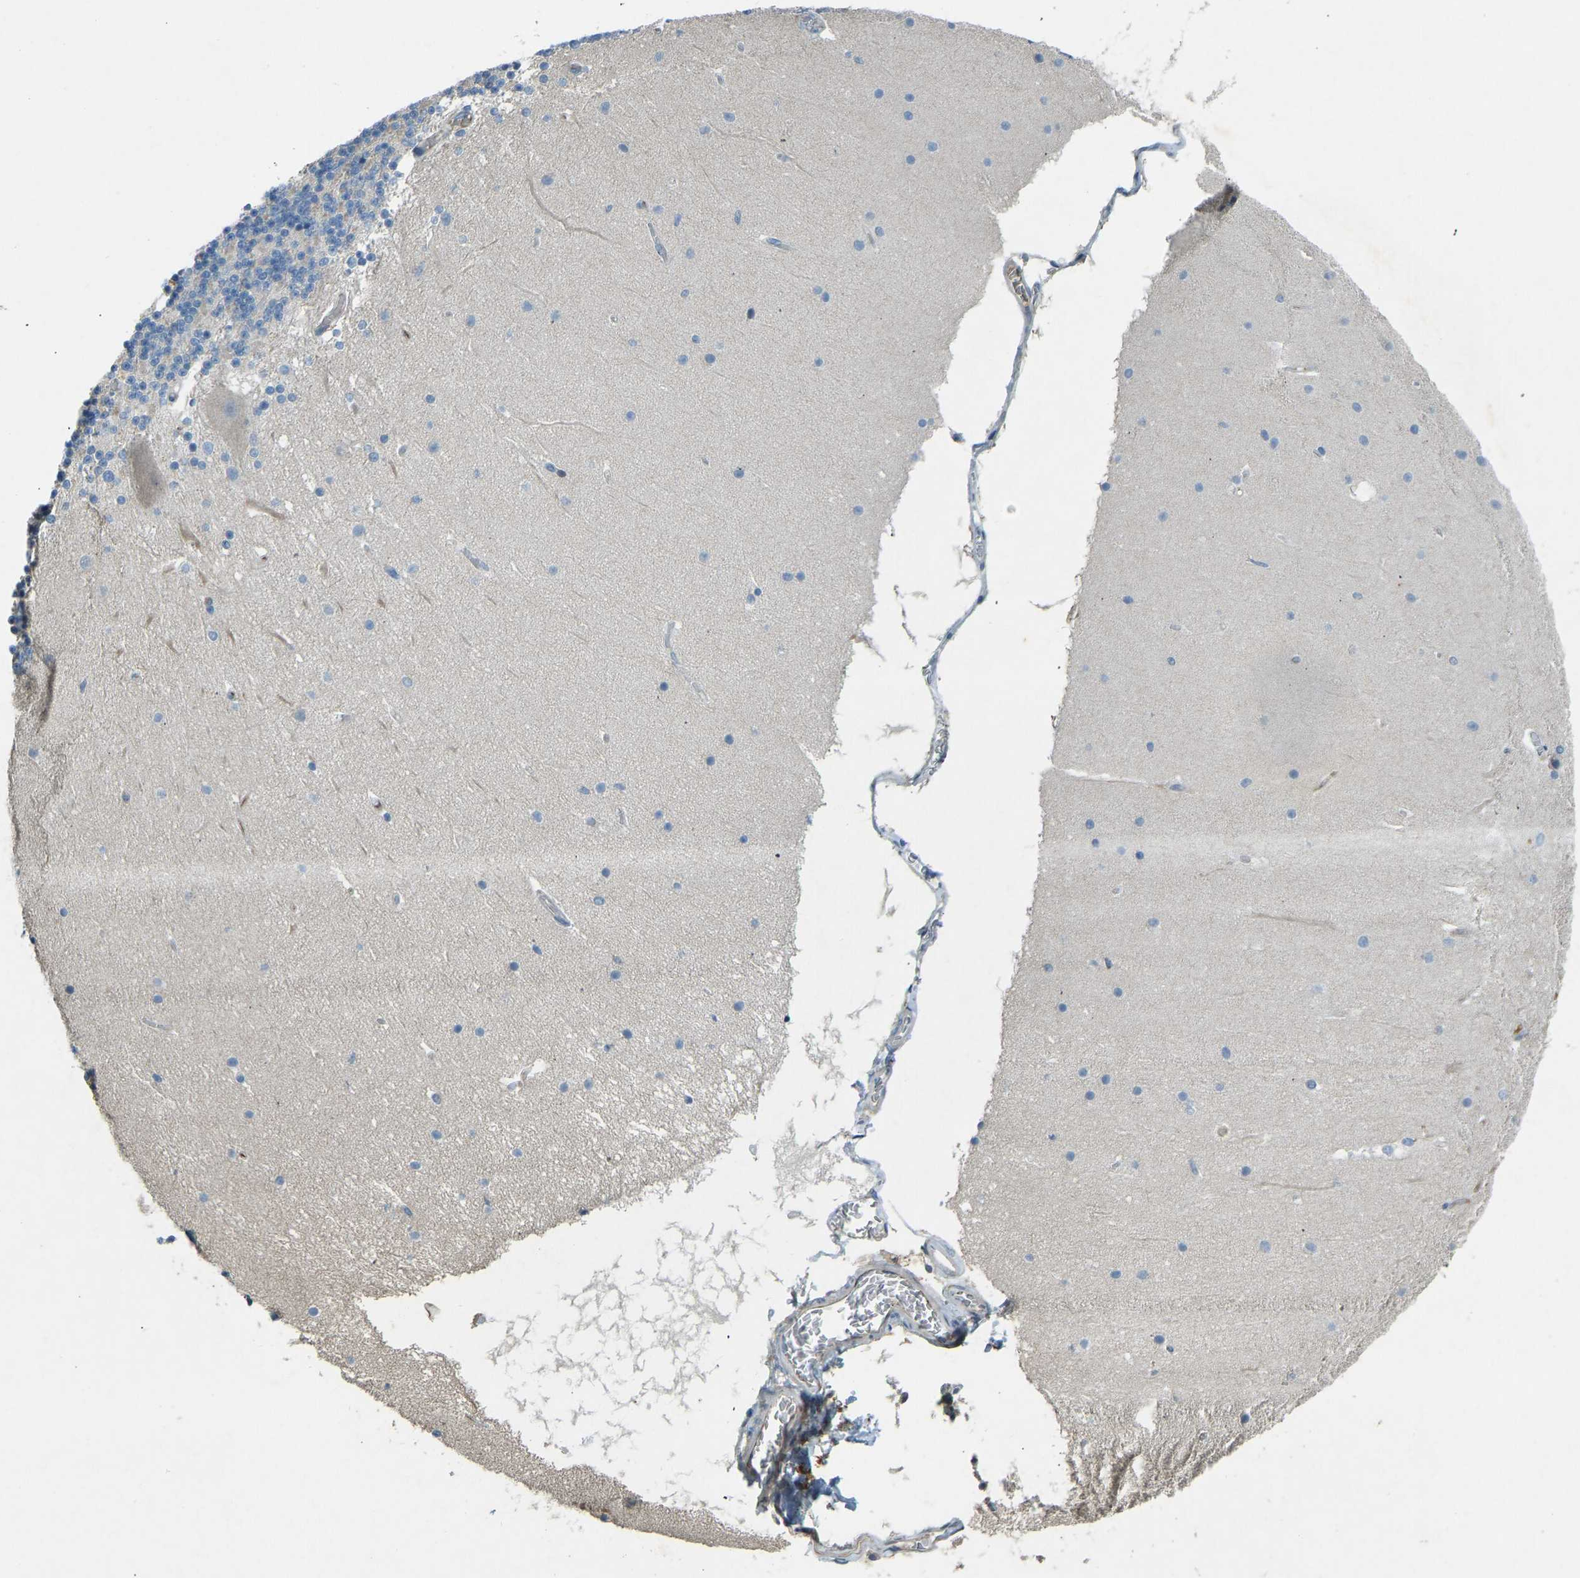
{"staining": {"intensity": "negative", "quantity": "none", "location": "none"}, "tissue": "cerebellum", "cell_type": "Cells in granular layer", "image_type": "normal", "snomed": [{"axis": "morphology", "description": "Normal tissue, NOS"}, {"axis": "topography", "description": "Cerebellum"}], "caption": "This is a micrograph of immunohistochemistry (IHC) staining of normal cerebellum, which shows no staining in cells in granular layer. (DAB (3,3'-diaminobenzidine) IHC with hematoxylin counter stain).", "gene": "FBLN2", "patient": {"sex": "female", "age": 19}}